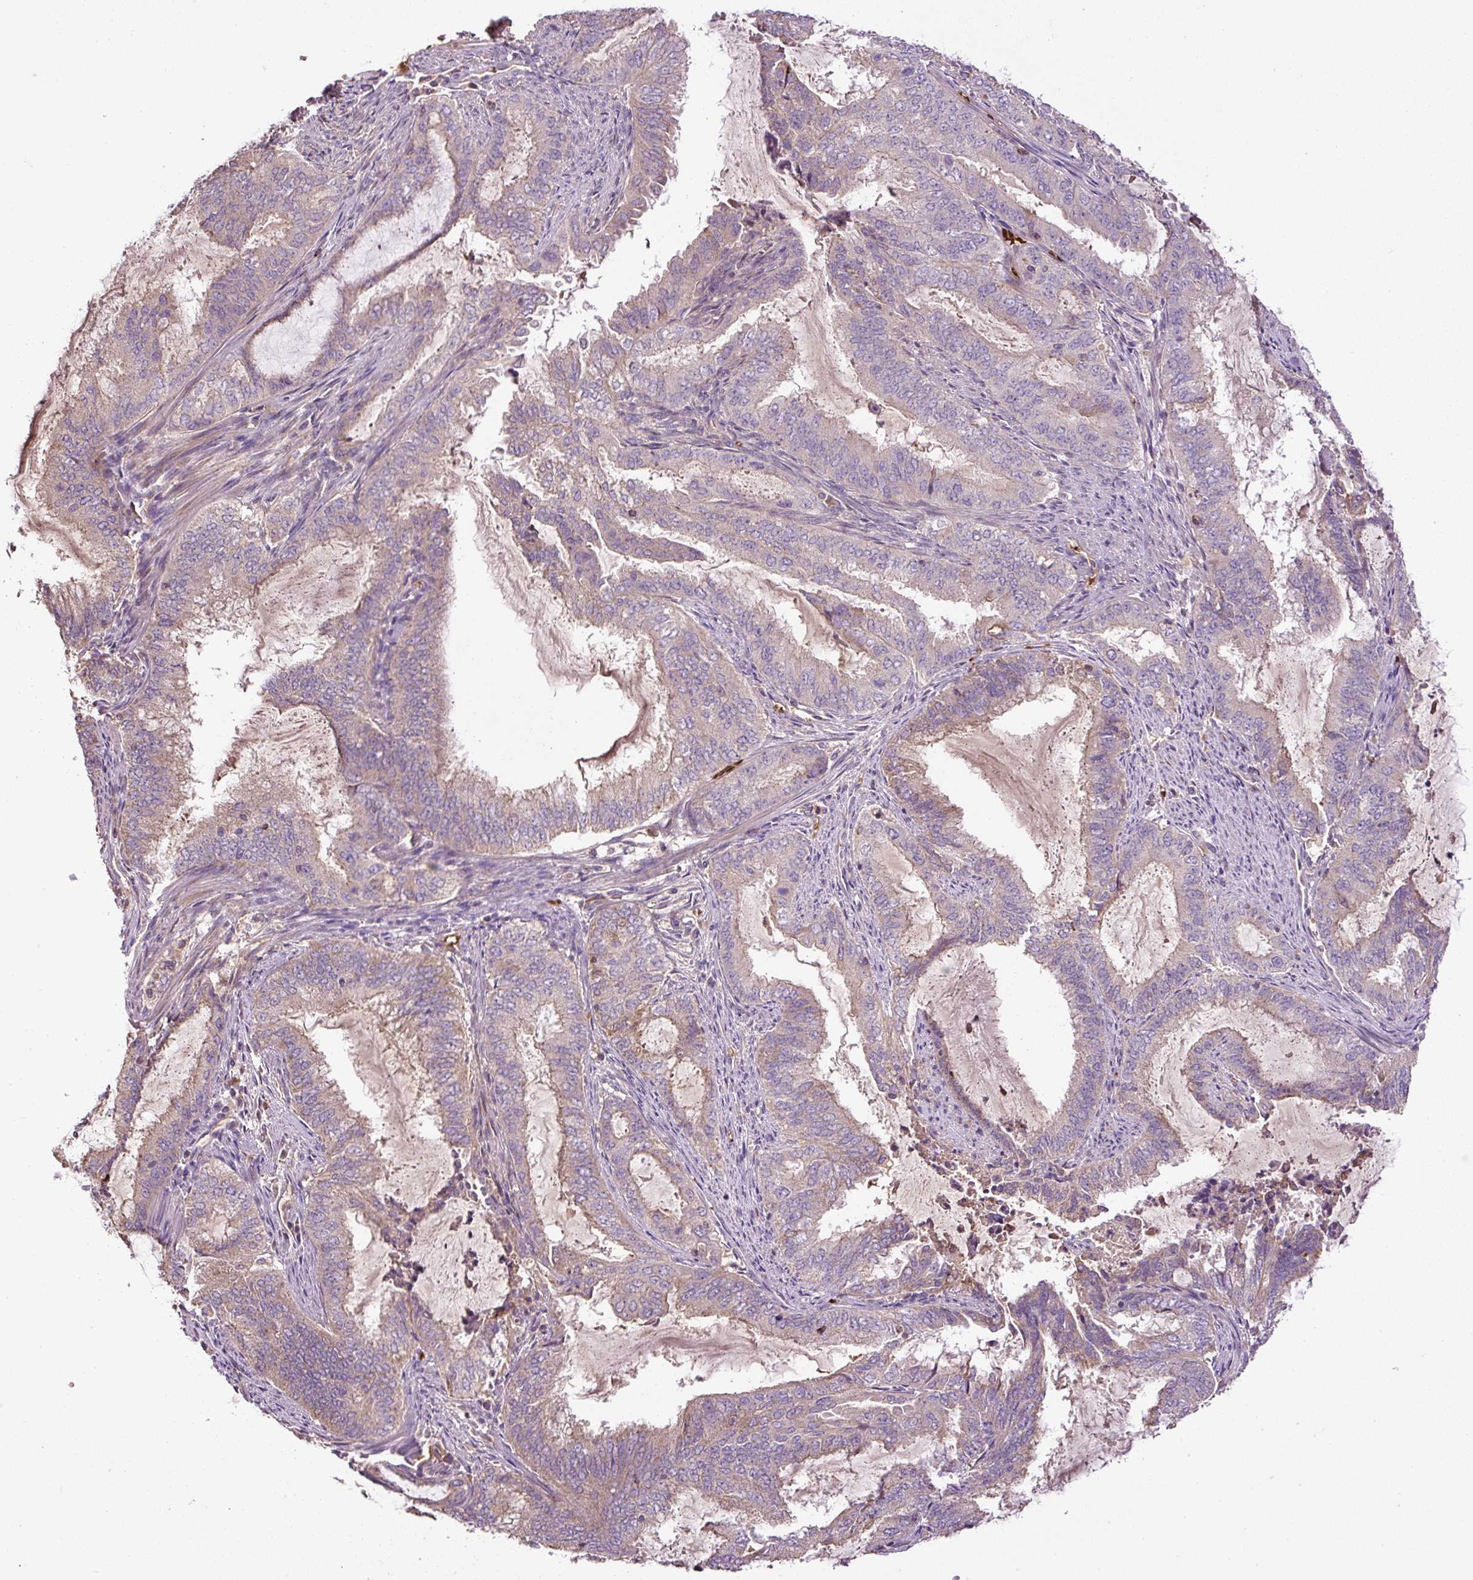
{"staining": {"intensity": "weak", "quantity": "<25%", "location": "cytoplasmic/membranous"}, "tissue": "endometrial cancer", "cell_type": "Tumor cells", "image_type": "cancer", "snomed": [{"axis": "morphology", "description": "Adenocarcinoma, NOS"}, {"axis": "topography", "description": "Endometrium"}], "caption": "Immunohistochemistry (IHC) photomicrograph of neoplastic tissue: endometrial cancer stained with DAB shows no significant protein expression in tumor cells.", "gene": "CXCL13", "patient": {"sex": "female", "age": 51}}